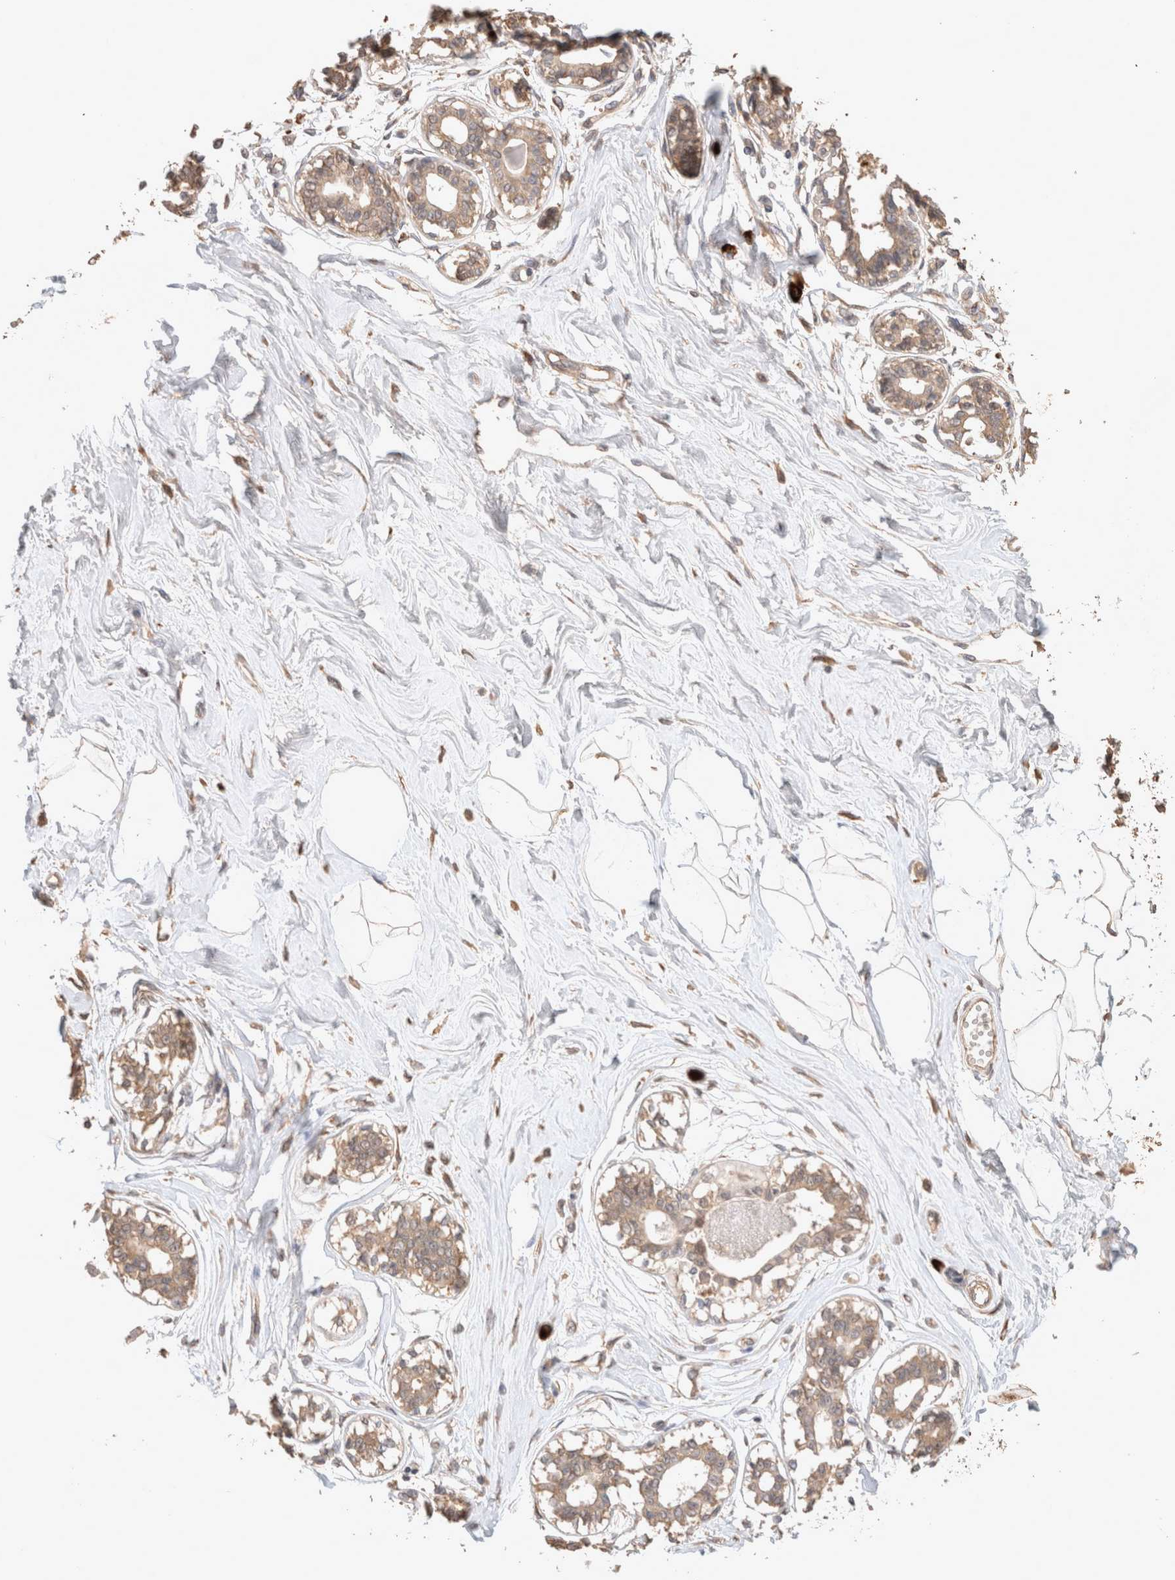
{"staining": {"intensity": "moderate", "quantity": ">75%", "location": "cytoplasmic/membranous"}, "tissue": "breast", "cell_type": "Adipocytes", "image_type": "normal", "snomed": [{"axis": "morphology", "description": "Normal tissue, NOS"}, {"axis": "topography", "description": "Breast"}], "caption": "Protein staining by IHC demonstrates moderate cytoplasmic/membranous staining in approximately >75% of adipocytes in benign breast.", "gene": "HROB", "patient": {"sex": "female", "age": 45}}